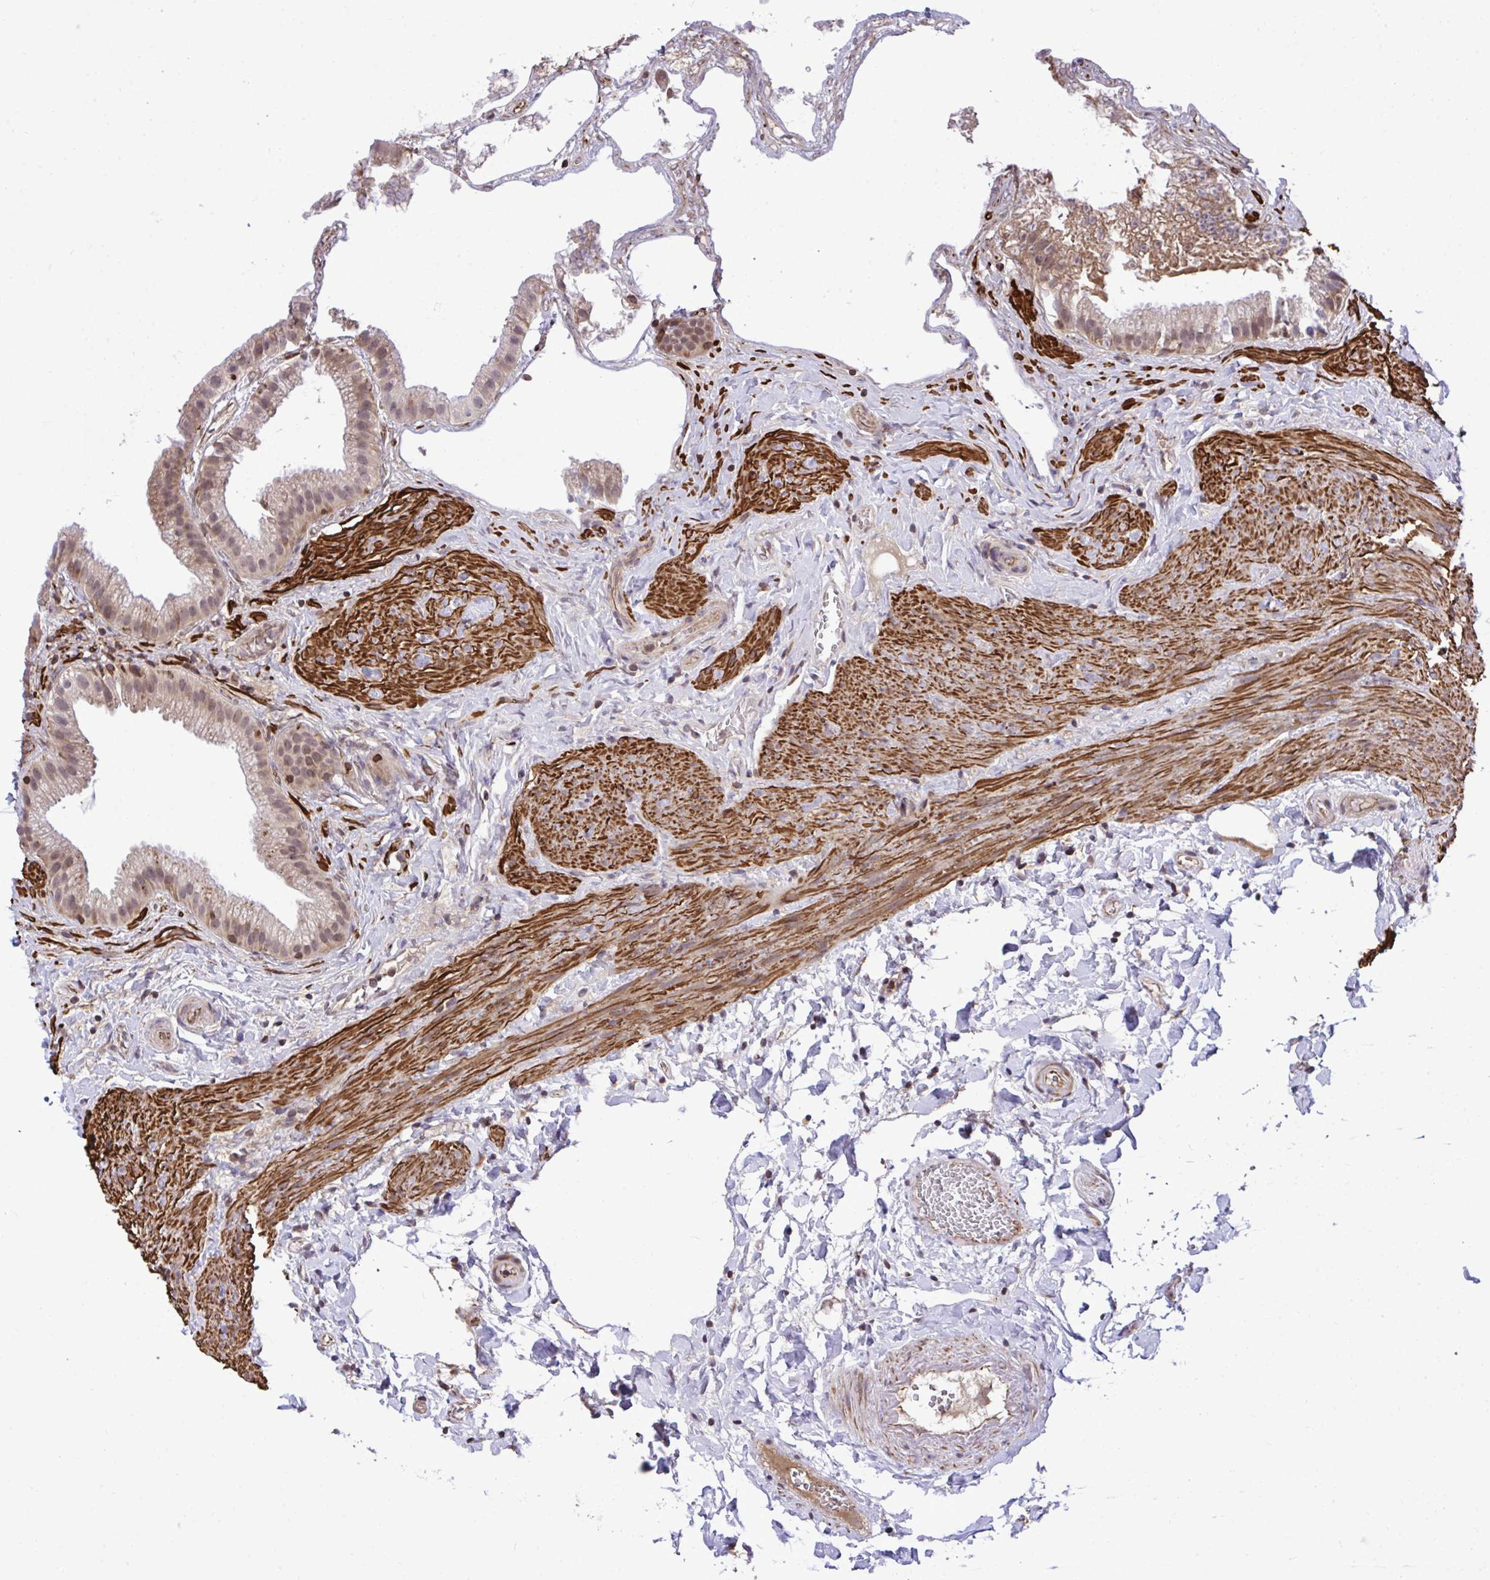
{"staining": {"intensity": "moderate", "quantity": "25%-75%", "location": "cytoplasmic/membranous"}, "tissue": "gallbladder", "cell_type": "Glandular cells", "image_type": "normal", "snomed": [{"axis": "morphology", "description": "Normal tissue, NOS"}, {"axis": "topography", "description": "Gallbladder"}], "caption": "Brown immunohistochemical staining in normal gallbladder reveals moderate cytoplasmic/membranous staining in approximately 25%-75% of glandular cells. The protein is shown in brown color, while the nuclei are stained blue.", "gene": "RPS15", "patient": {"sex": "female", "age": 63}}